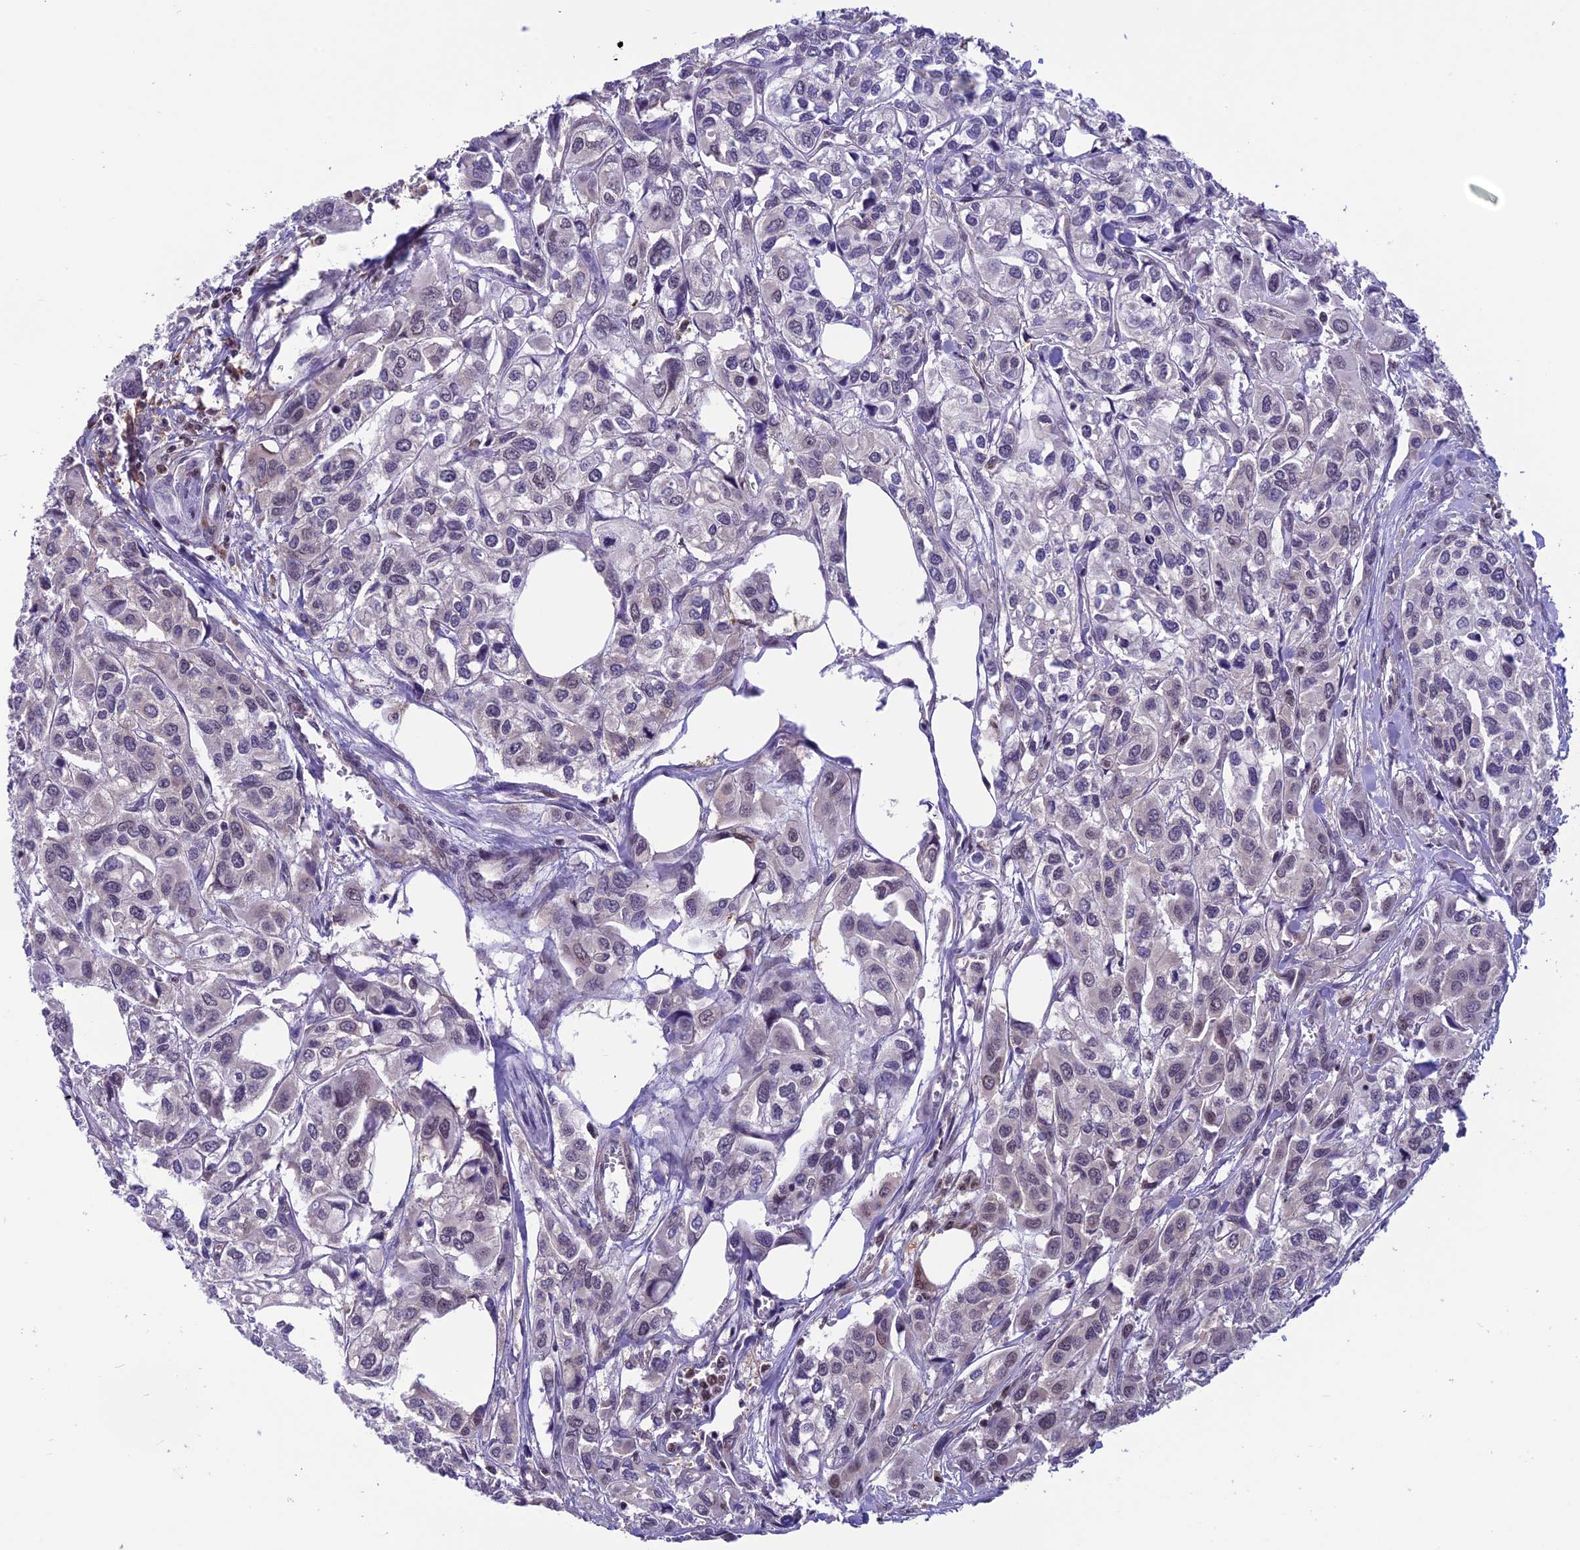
{"staining": {"intensity": "negative", "quantity": "none", "location": "none"}, "tissue": "urothelial cancer", "cell_type": "Tumor cells", "image_type": "cancer", "snomed": [{"axis": "morphology", "description": "Urothelial carcinoma, High grade"}, {"axis": "topography", "description": "Urinary bladder"}], "caption": "Immunohistochemistry (IHC) photomicrograph of high-grade urothelial carcinoma stained for a protein (brown), which shows no positivity in tumor cells.", "gene": "MIS12", "patient": {"sex": "male", "age": 67}}